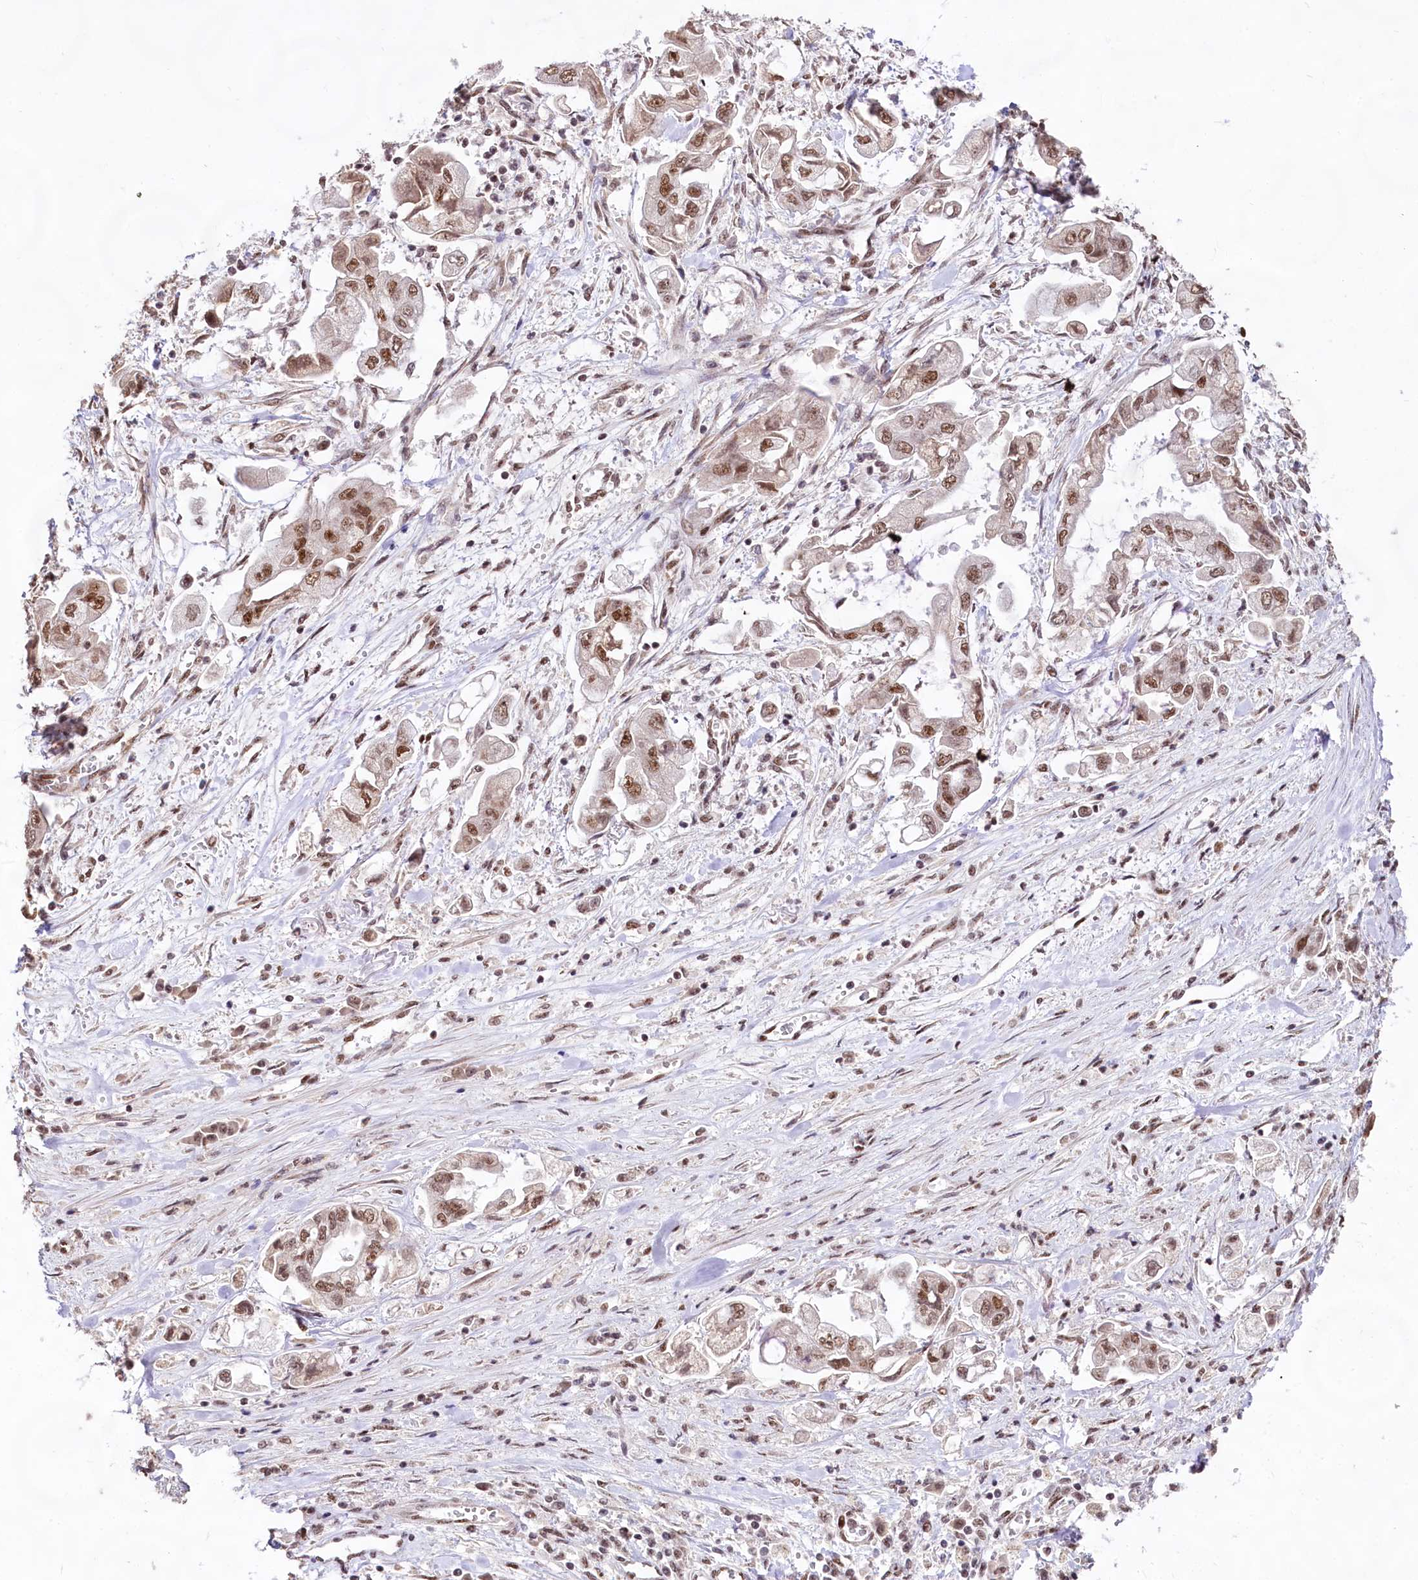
{"staining": {"intensity": "moderate", "quantity": ">75%", "location": "nuclear"}, "tissue": "stomach cancer", "cell_type": "Tumor cells", "image_type": "cancer", "snomed": [{"axis": "morphology", "description": "Adenocarcinoma, NOS"}, {"axis": "topography", "description": "Stomach"}], "caption": "A high-resolution image shows IHC staining of stomach cancer, which shows moderate nuclear positivity in approximately >75% of tumor cells.", "gene": "HIRA", "patient": {"sex": "male", "age": 62}}